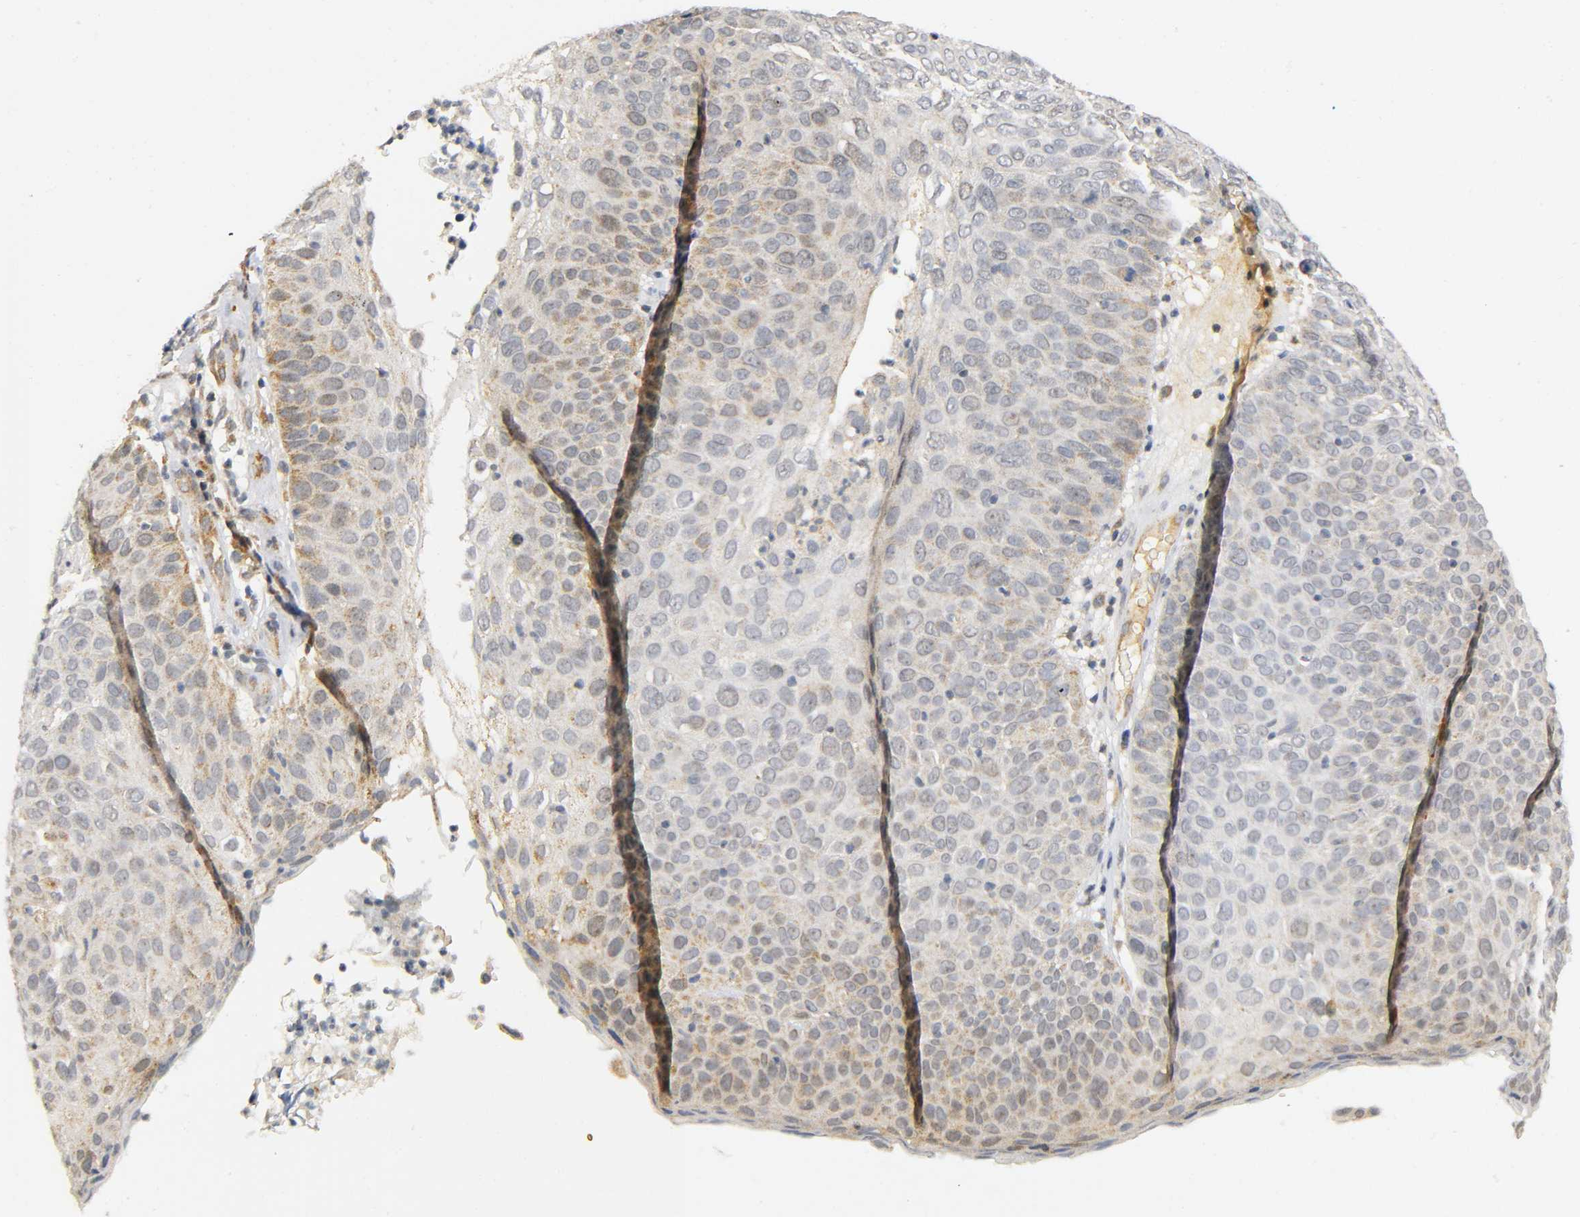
{"staining": {"intensity": "weak", "quantity": "<25%", "location": "cytoplasmic/membranous"}, "tissue": "skin cancer", "cell_type": "Tumor cells", "image_type": "cancer", "snomed": [{"axis": "morphology", "description": "Squamous cell carcinoma, NOS"}, {"axis": "topography", "description": "Skin"}], "caption": "Immunohistochemistry photomicrograph of human skin cancer (squamous cell carcinoma) stained for a protein (brown), which reveals no staining in tumor cells. (Brightfield microscopy of DAB (3,3'-diaminobenzidine) immunohistochemistry (IHC) at high magnification).", "gene": "NRP1", "patient": {"sex": "male", "age": 87}}